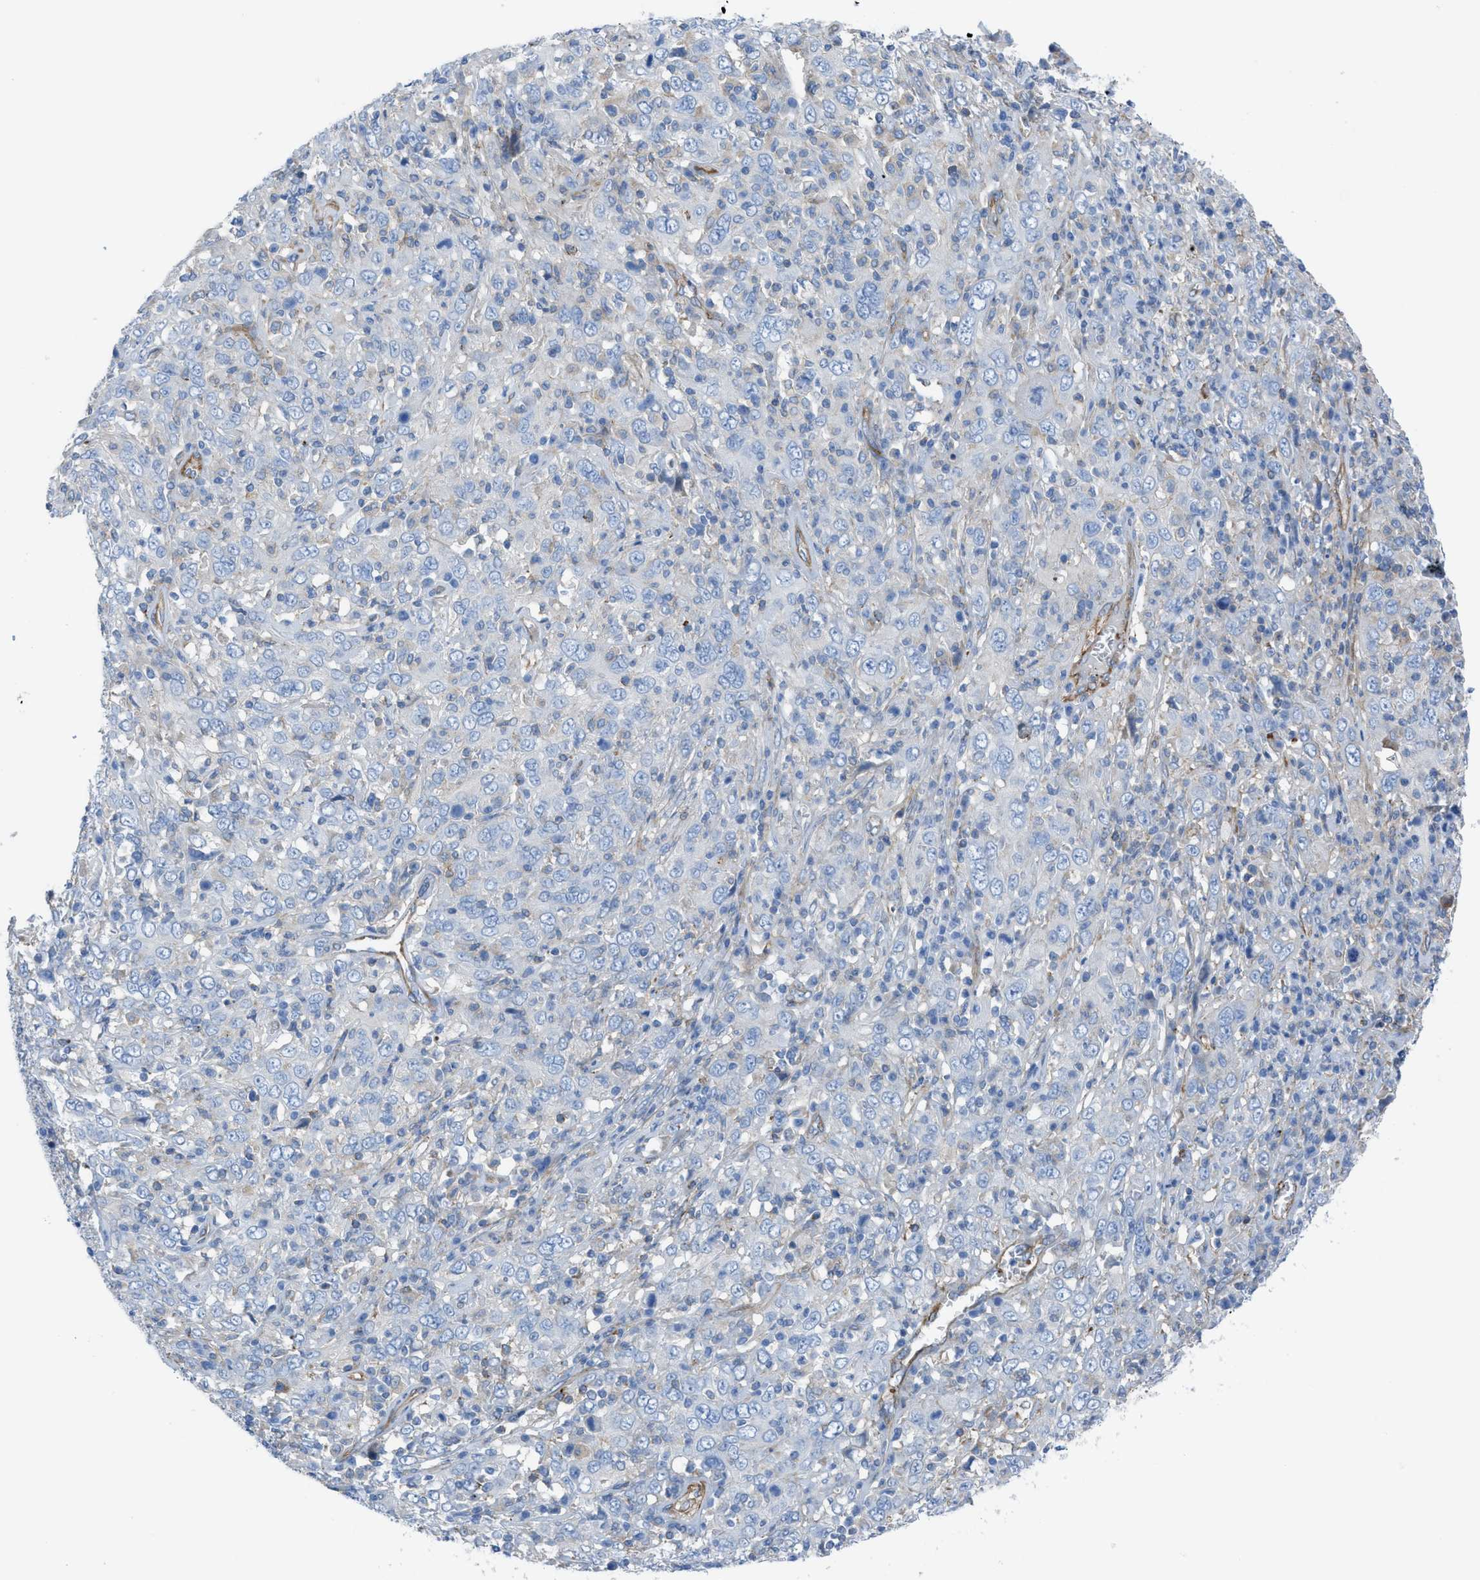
{"staining": {"intensity": "negative", "quantity": "none", "location": "none"}, "tissue": "cervical cancer", "cell_type": "Tumor cells", "image_type": "cancer", "snomed": [{"axis": "morphology", "description": "Squamous cell carcinoma, NOS"}, {"axis": "topography", "description": "Cervix"}], "caption": "There is no significant expression in tumor cells of cervical squamous cell carcinoma.", "gene": "KCNH7", "patient": {"sex": "female", "age": 46}}